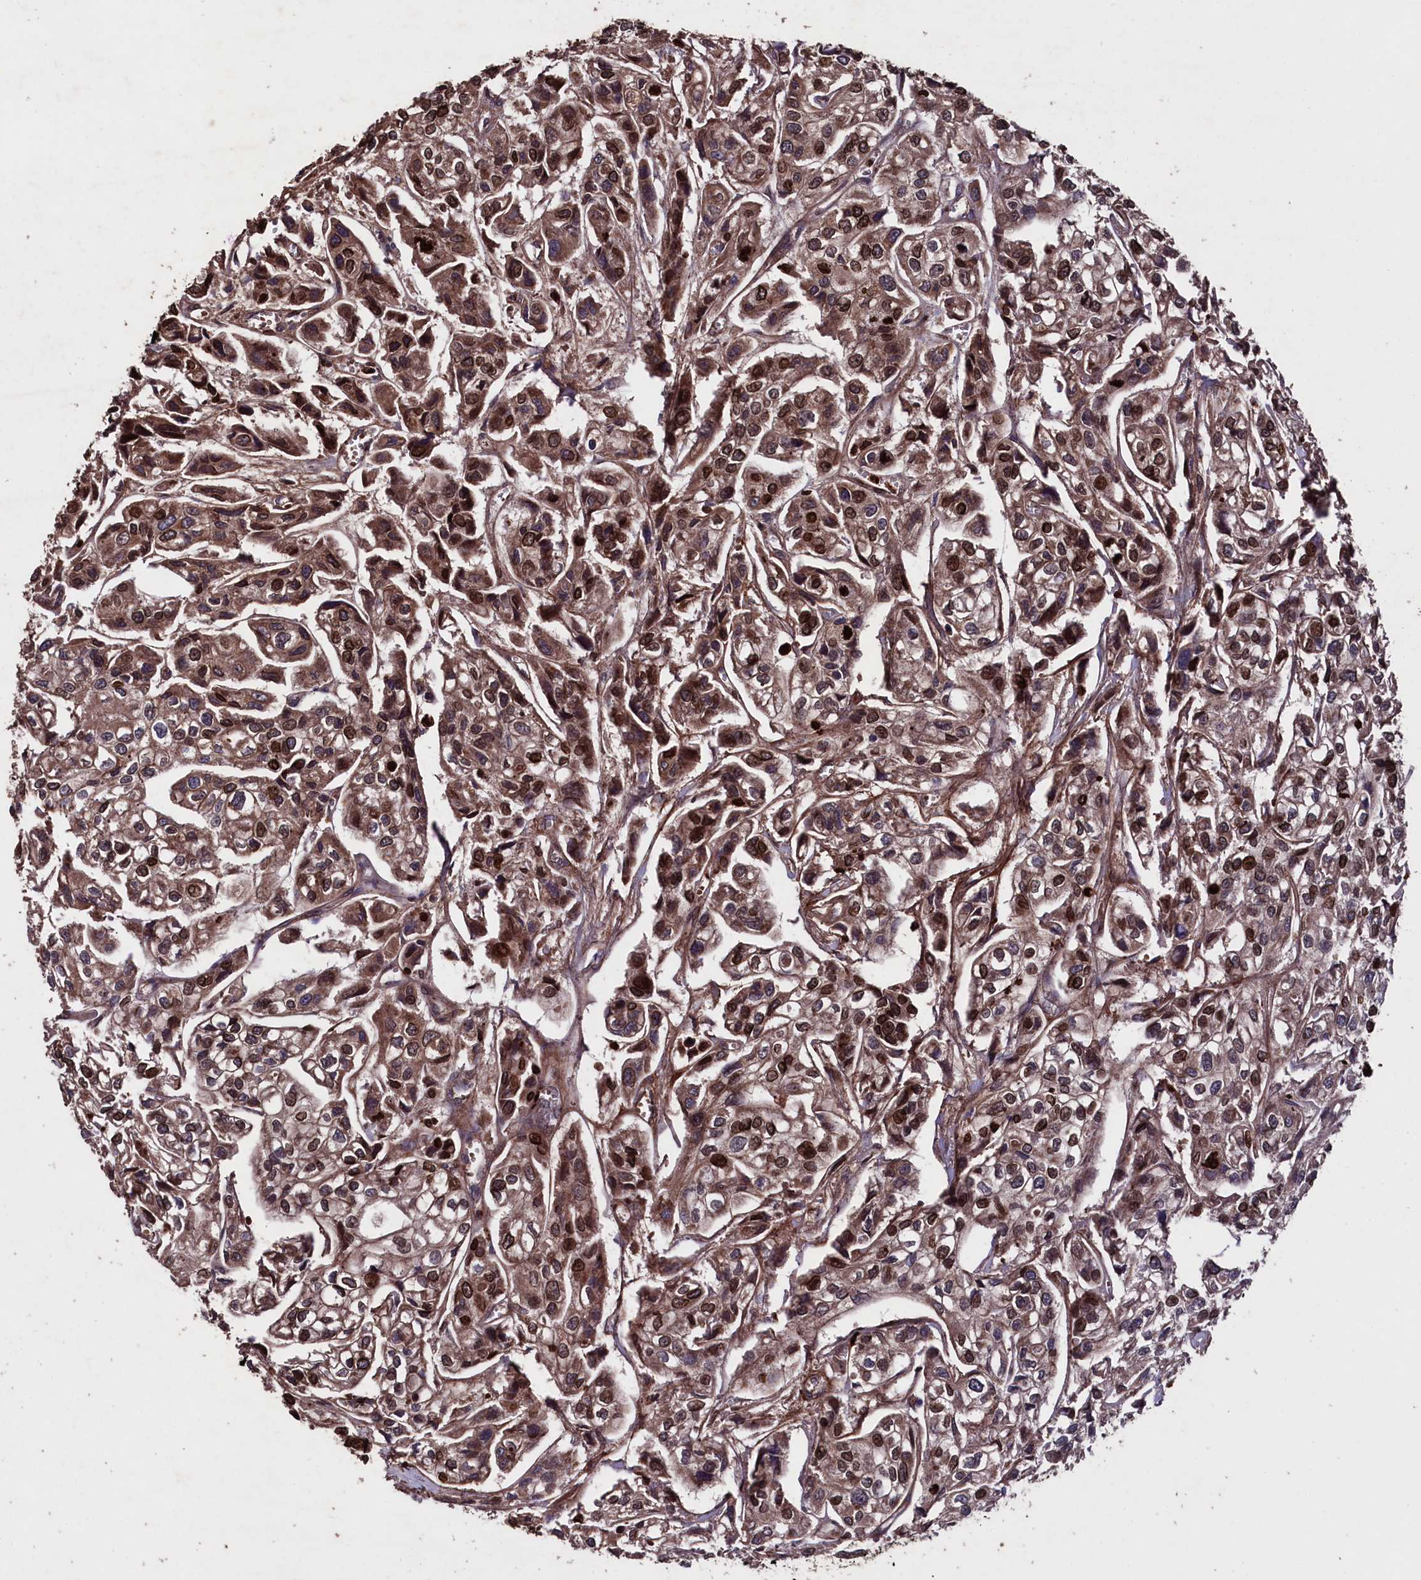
{"staining": {"intensity": "moderate", "quantity": ">75%", "location": "cytoplasmic/membranous,nuclear"}, "tissue": "urothelial cancer", "cell_type": "Tumor cells", "image_type": "cancer", "snomed": [{"axis": "morphology", "description": "Urothelial carcinoma, High grade"}, {"axis": "topography", "description": "Urinary bladder"}], "caption": "Protein expression analysis of urothelial carcinoma (high-grade) exhibits moderate cytoplasmic/membranous and nuclear expression in approximately >75% of tumor cells.", "gene": "MYO1H", "patient": {"sex": "male", "age": 67}}